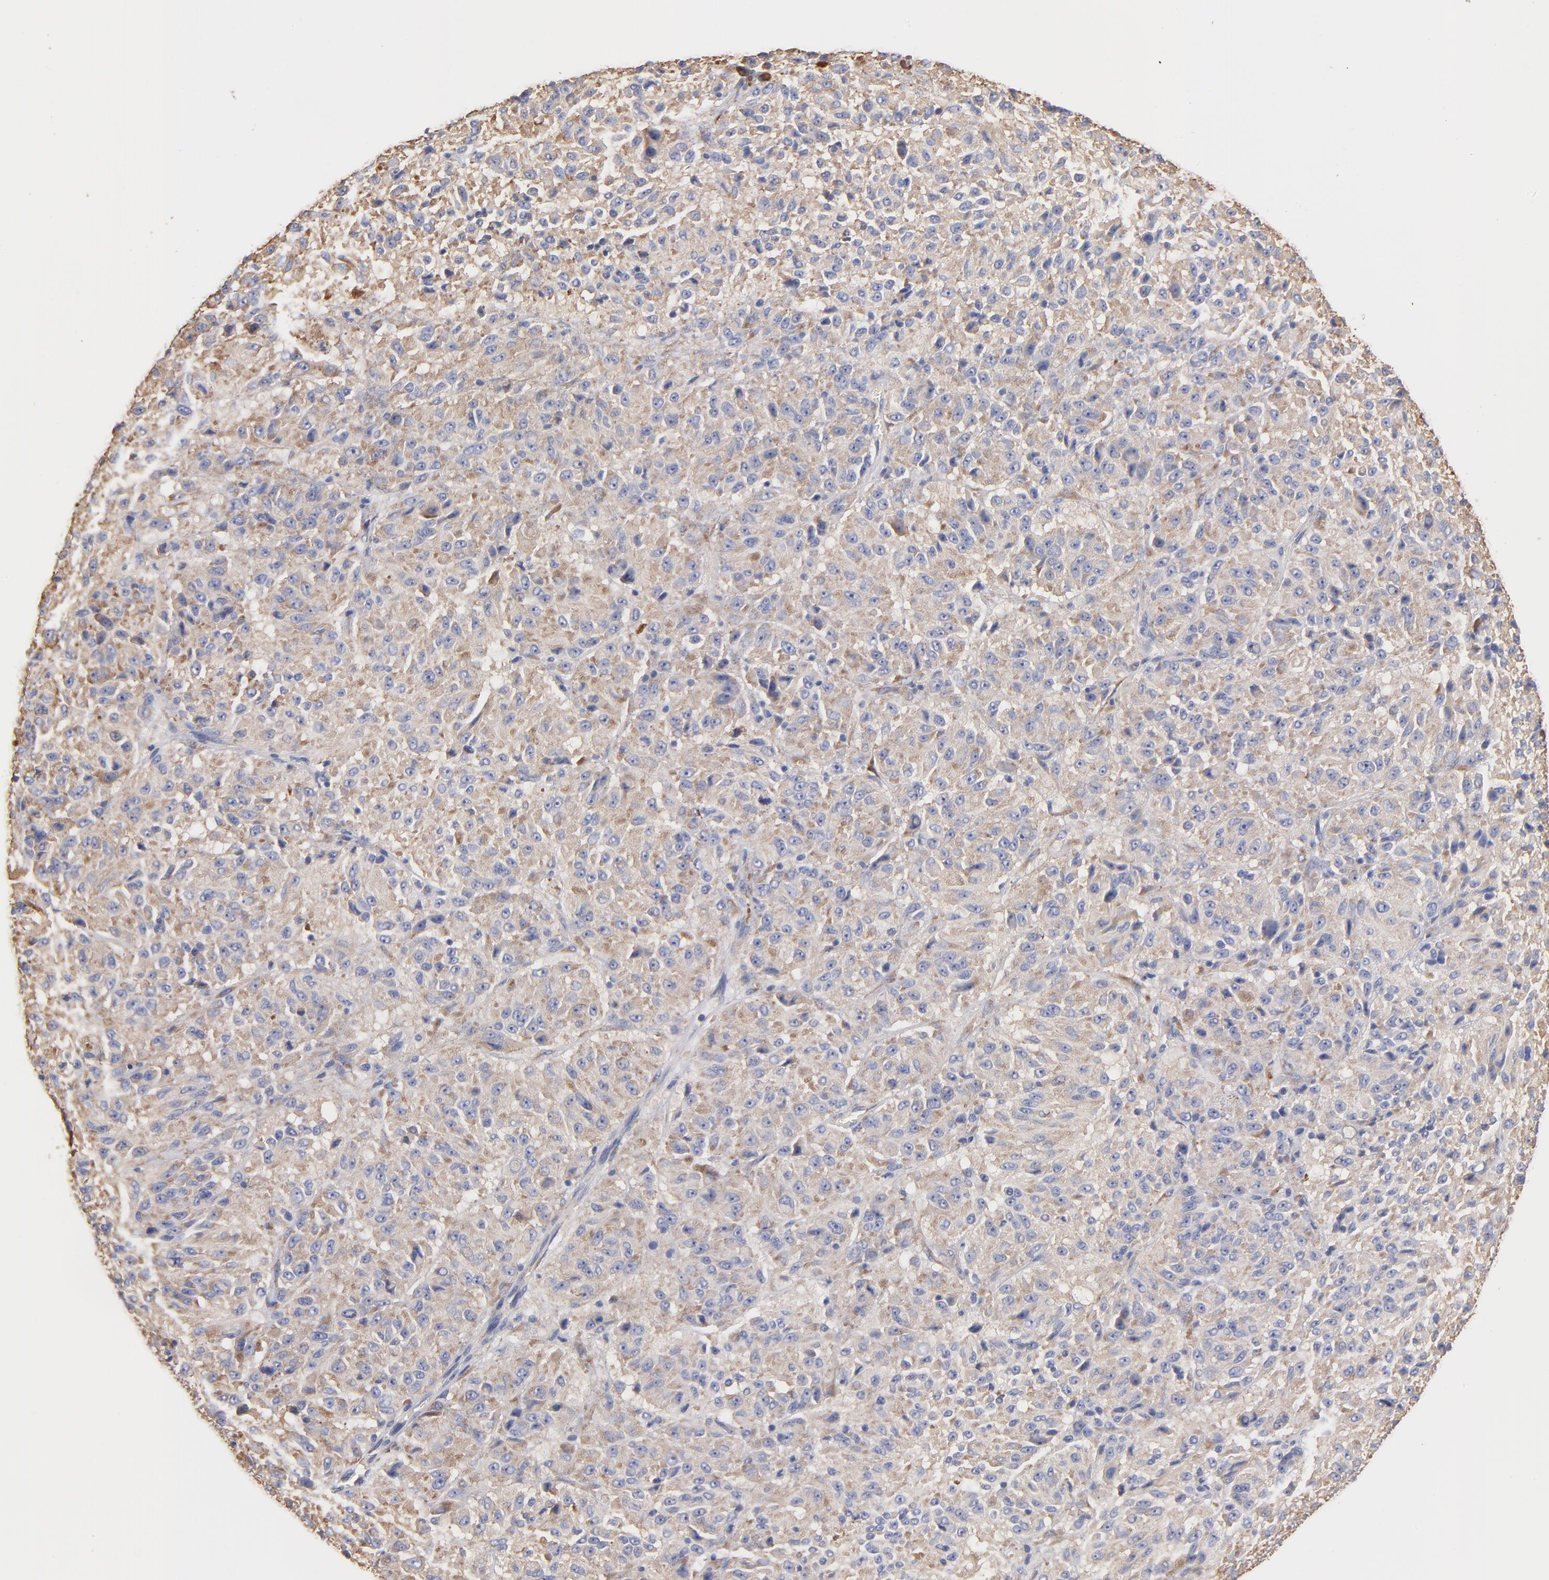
{"staining": {"intensity": "weak", "quantity": "25%-75%", "location": "cytoplasmic/membranous"}, "tissue": "melanoma", "cell_type": "Tumor cells", "image_type": "cancer", "snomed": [{"axis": "morphology", "description": "Malignant melanoma, Metastatic site"}, {"axis": "topography", "description": "Lung"}], "caption": "Tumor cells show low levels of weak cytoplasmic/membranous positivity in about 25%-75% of cells in human melanoma.", "gene": "RPL9", "patient": {"sex": "male", "age": 64}}